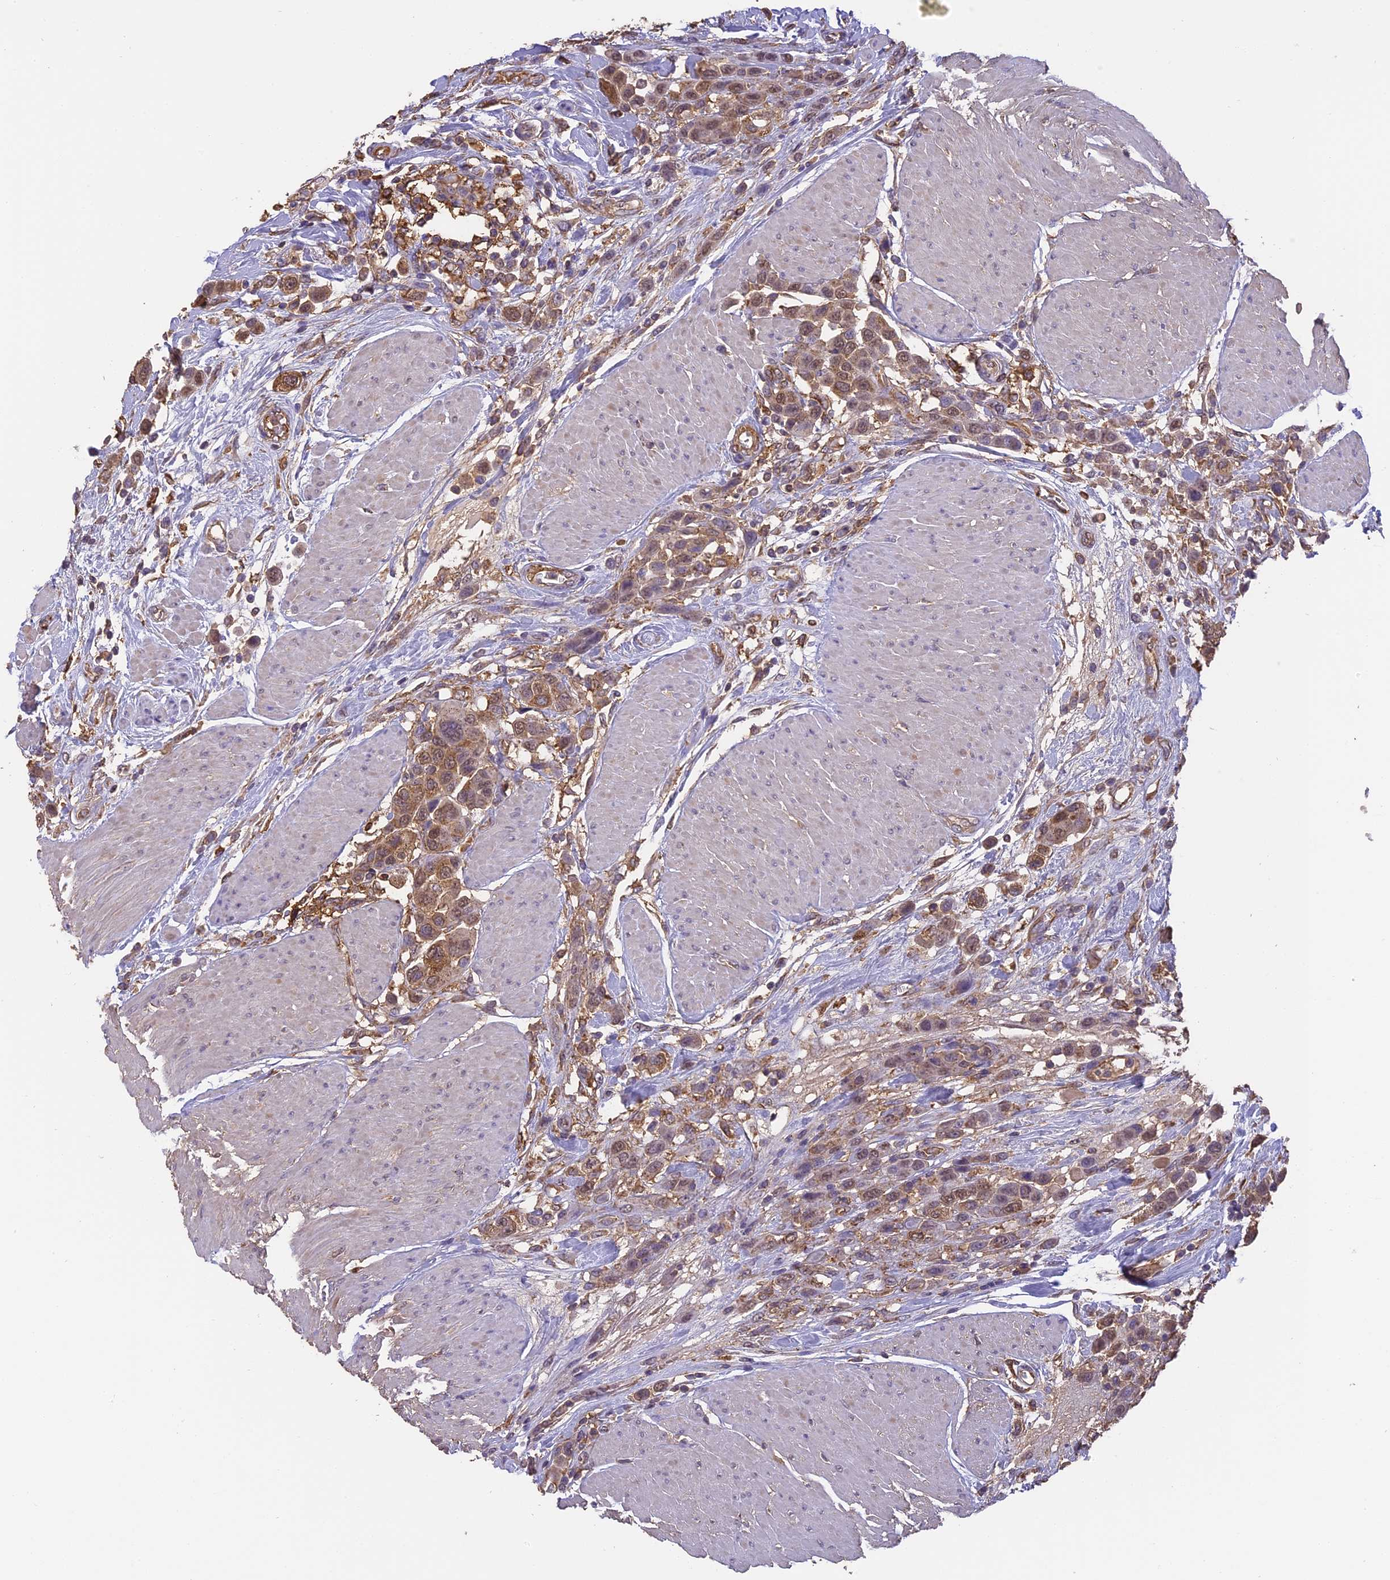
{"staining": {"intensity": "moderate", "quantity": ">75%", "location": "cytoplasmic/membranous,nuclear"}, "tissue": "urothelial cancer", "cell_type": "Tumor cells", "image_type": "cancer", "snomed": [{"axis": "morphology", "description": "Urothelial carcinoma, High grade"}, {"axis": "topography", "description": "Urinary bladder"}], "caption": "Protein analysis of urothelial cancer tissue shows moderate cytoplasmic/membranous and nuclear positivity in about >75% of tumor cells. (DAB (3,3'-diaminobenzidine) = brown stain, brightfield microscopy at high magnification).", "gene": "ARHGAP19", "patient": {"sex": "male", "age": 50}}